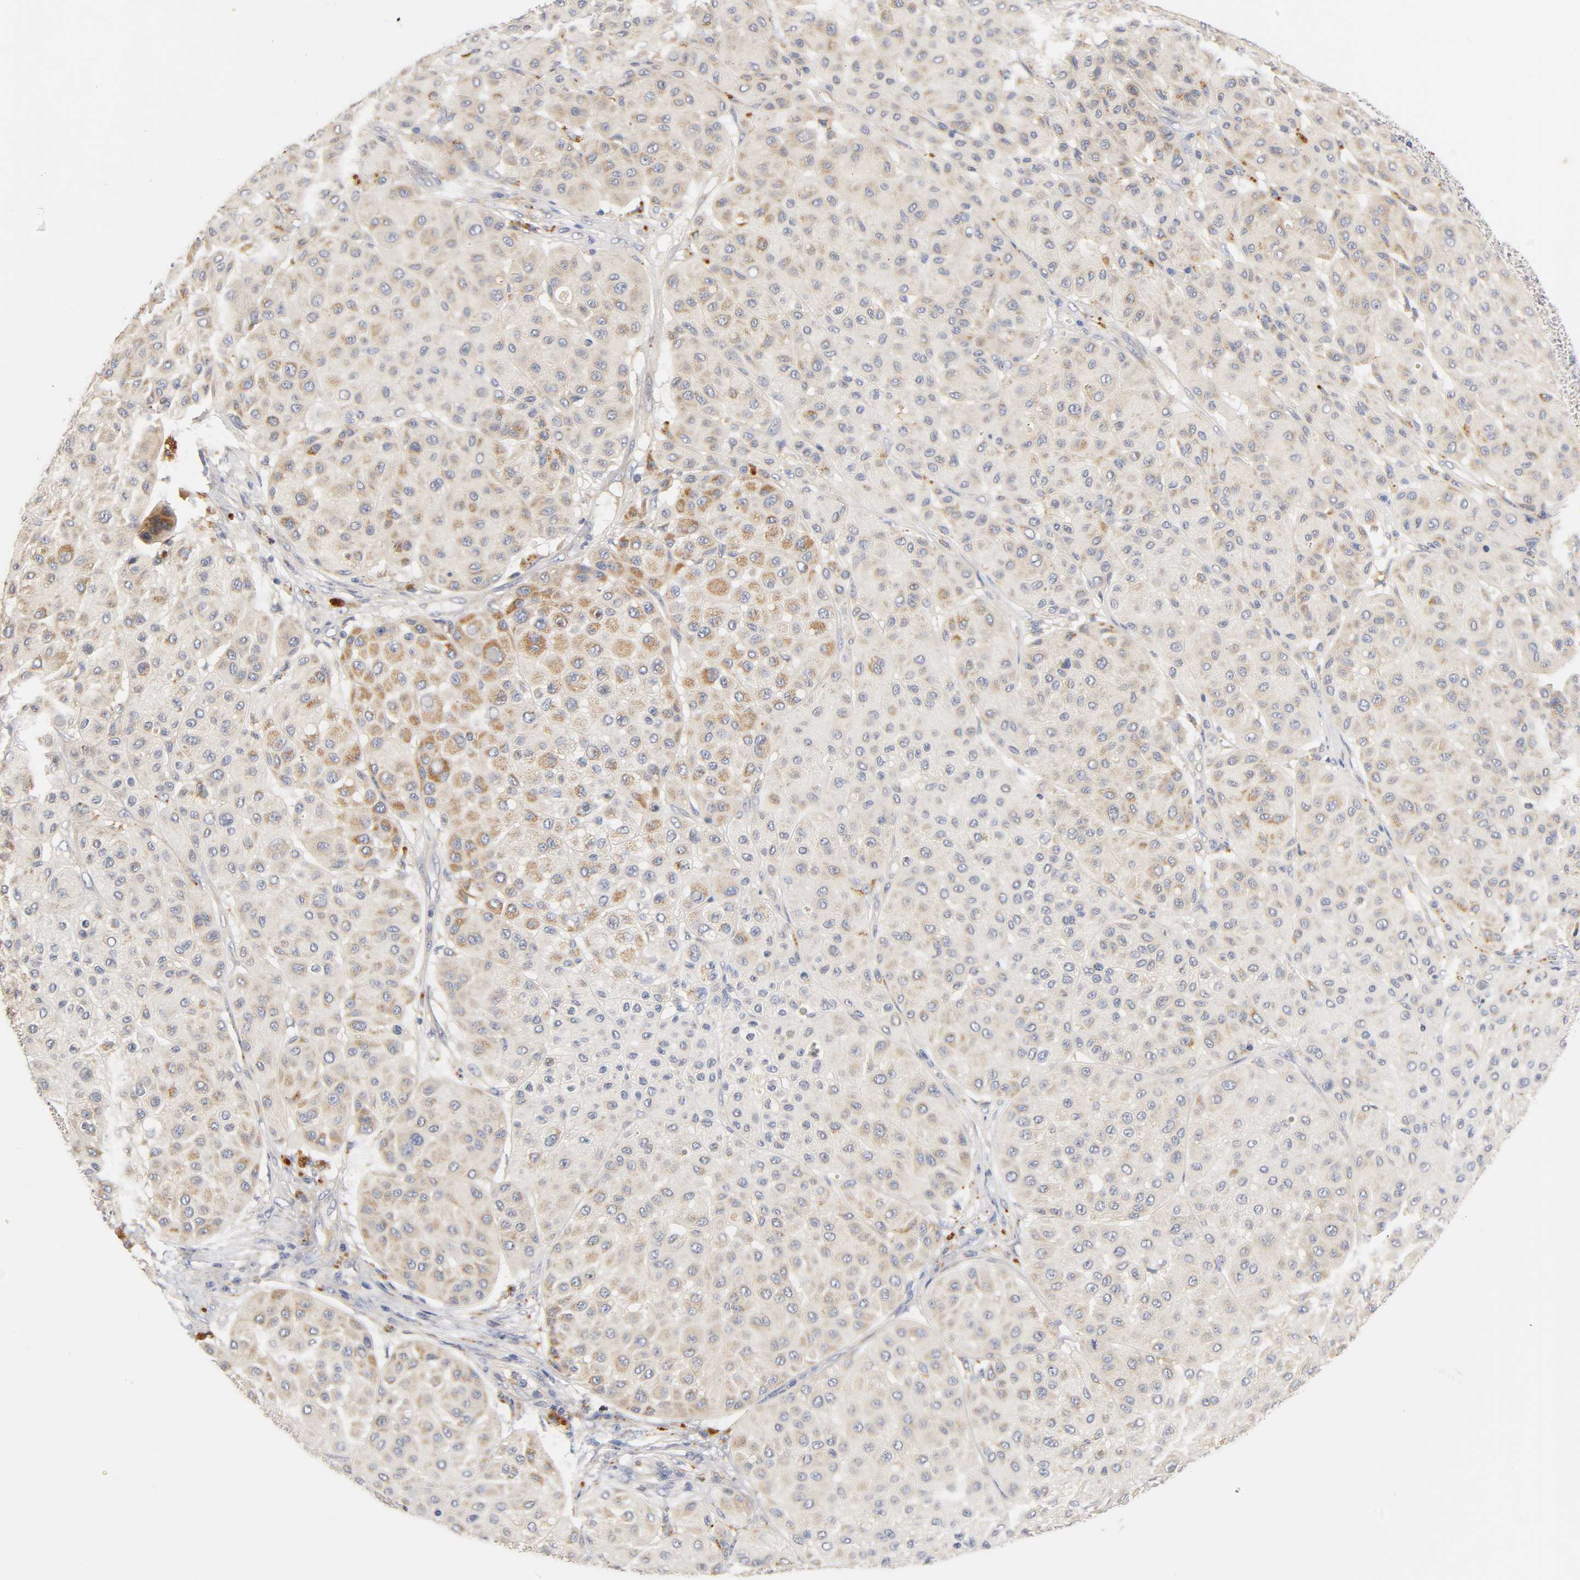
{"staining": {"intensity": "weak", "quantity": "25%-75%", "location": "cytoplasmic/membranous"}, "tissue": "melanoma", "cell_type": "Tumor cells", "image_type": "cancer", "snomed": [{"axis": "morphology", "description": "Normal tissue, NOS"}, {"axis": "morphology", "description": "Malignant melanoma, Metastatic site"}, {"axis": "topography", "description": "Skin"}], "caption": "Immunohistochemical staining of malignant melanoma (metastatic site) displays low levels of weak cytoplasmic/membranous protein staining in about 25%-75% of tumor cells. The protein of interest is stained brown, and the nuclei are stained in blue (DAB (3,3'-diaminobenzidine) IHC with brightfield microscopy, high magnification).", "gene": "SEMA5A", "patient": {"sex": "male", "age": 41}}